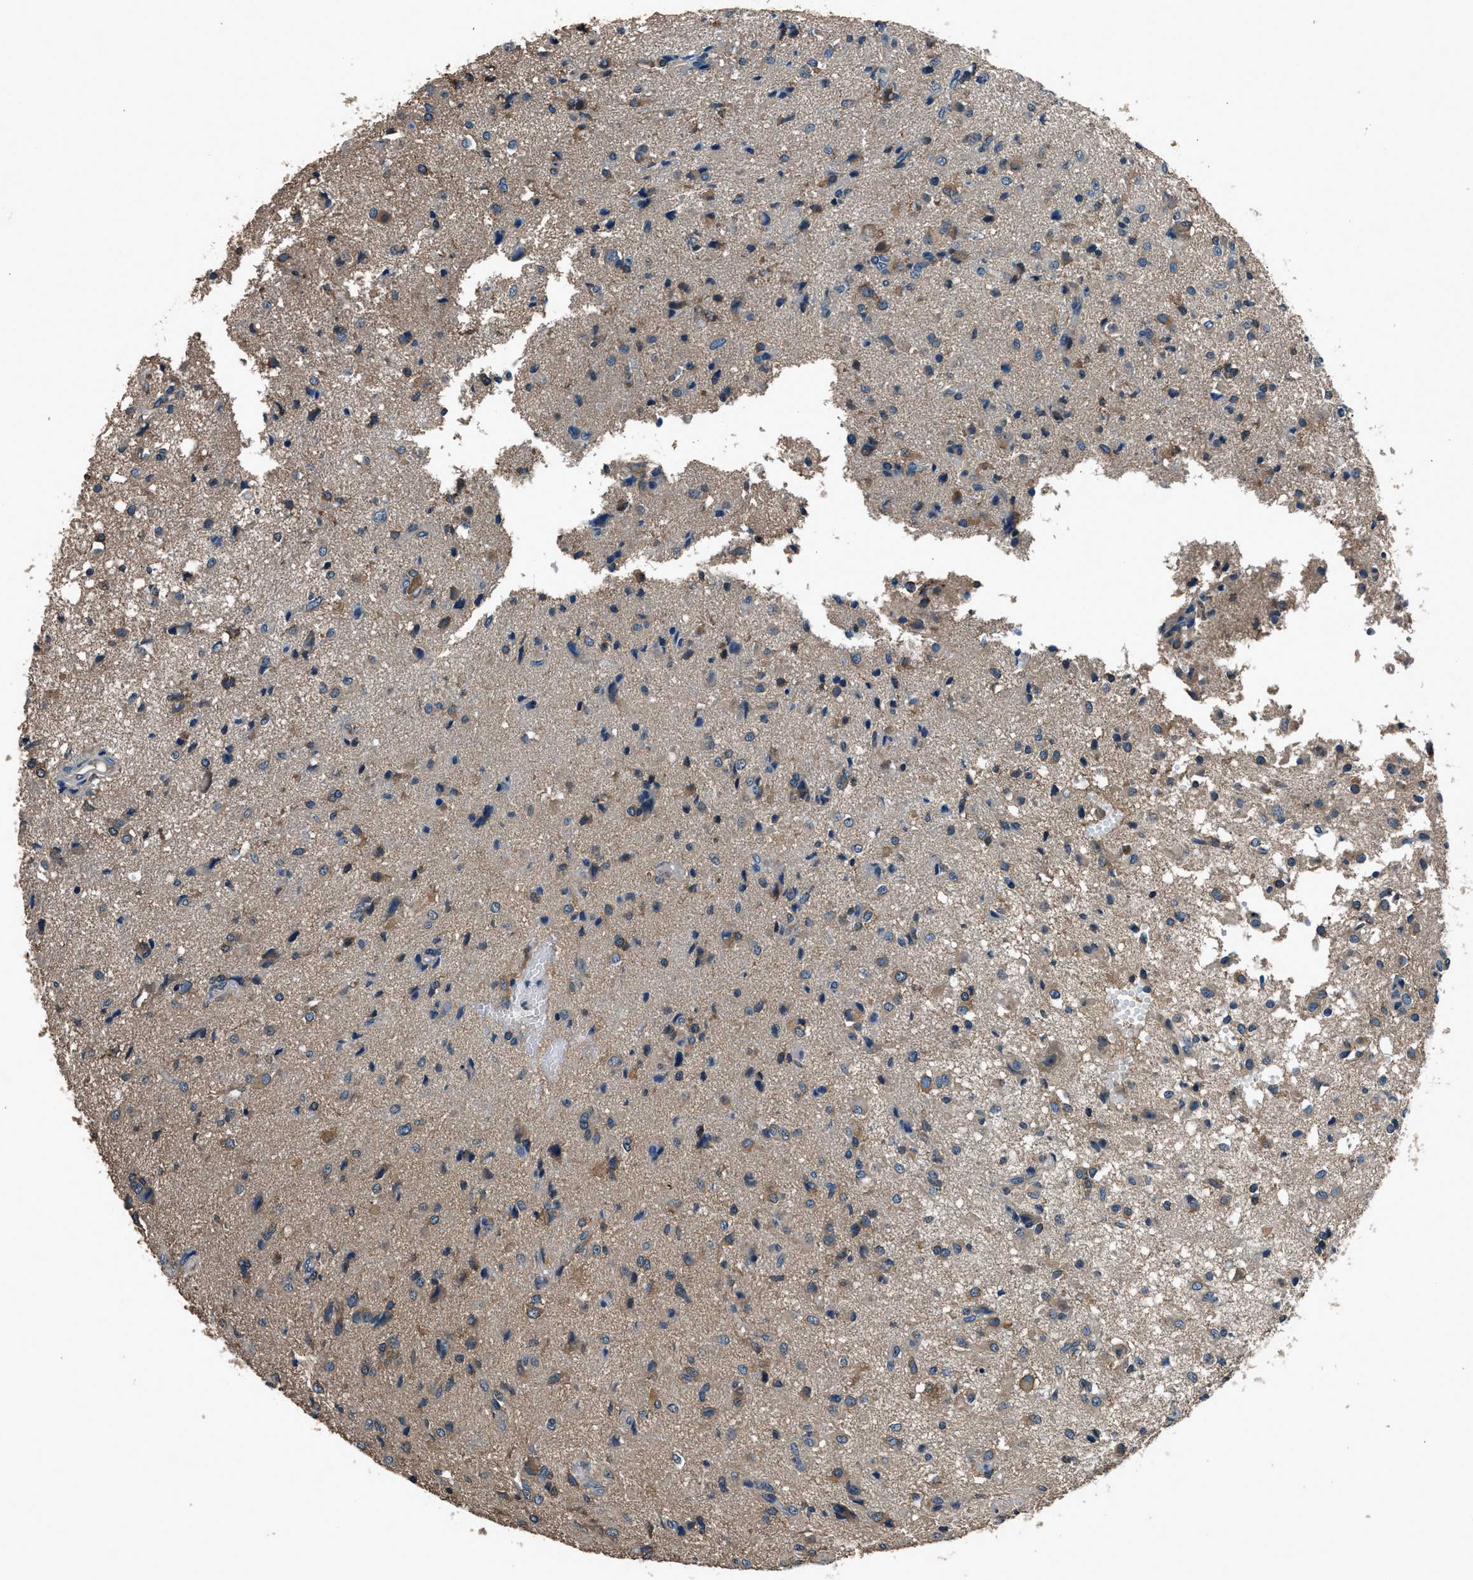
{"staining": {"intensity": "strong", "quantity": "<25%", "location": "cytoplasmic/membranous"}, "tissue": "glioma", "cell_type": "Tumor cells", "image_type": "cancer", "snomed": [{"axis": "morphology", "description": "Glioma, malignant, High grade"}, {"axis": "topography", "description": "Brain"}], "caption": "Malignant high-grade glioma stained with a brown dye displays strong cytoplasmic/membranous positive positivity in about <25% of tumor cells.", "gene": "ARFGAP2", "patient": {"sex": "female", "age": 59}}